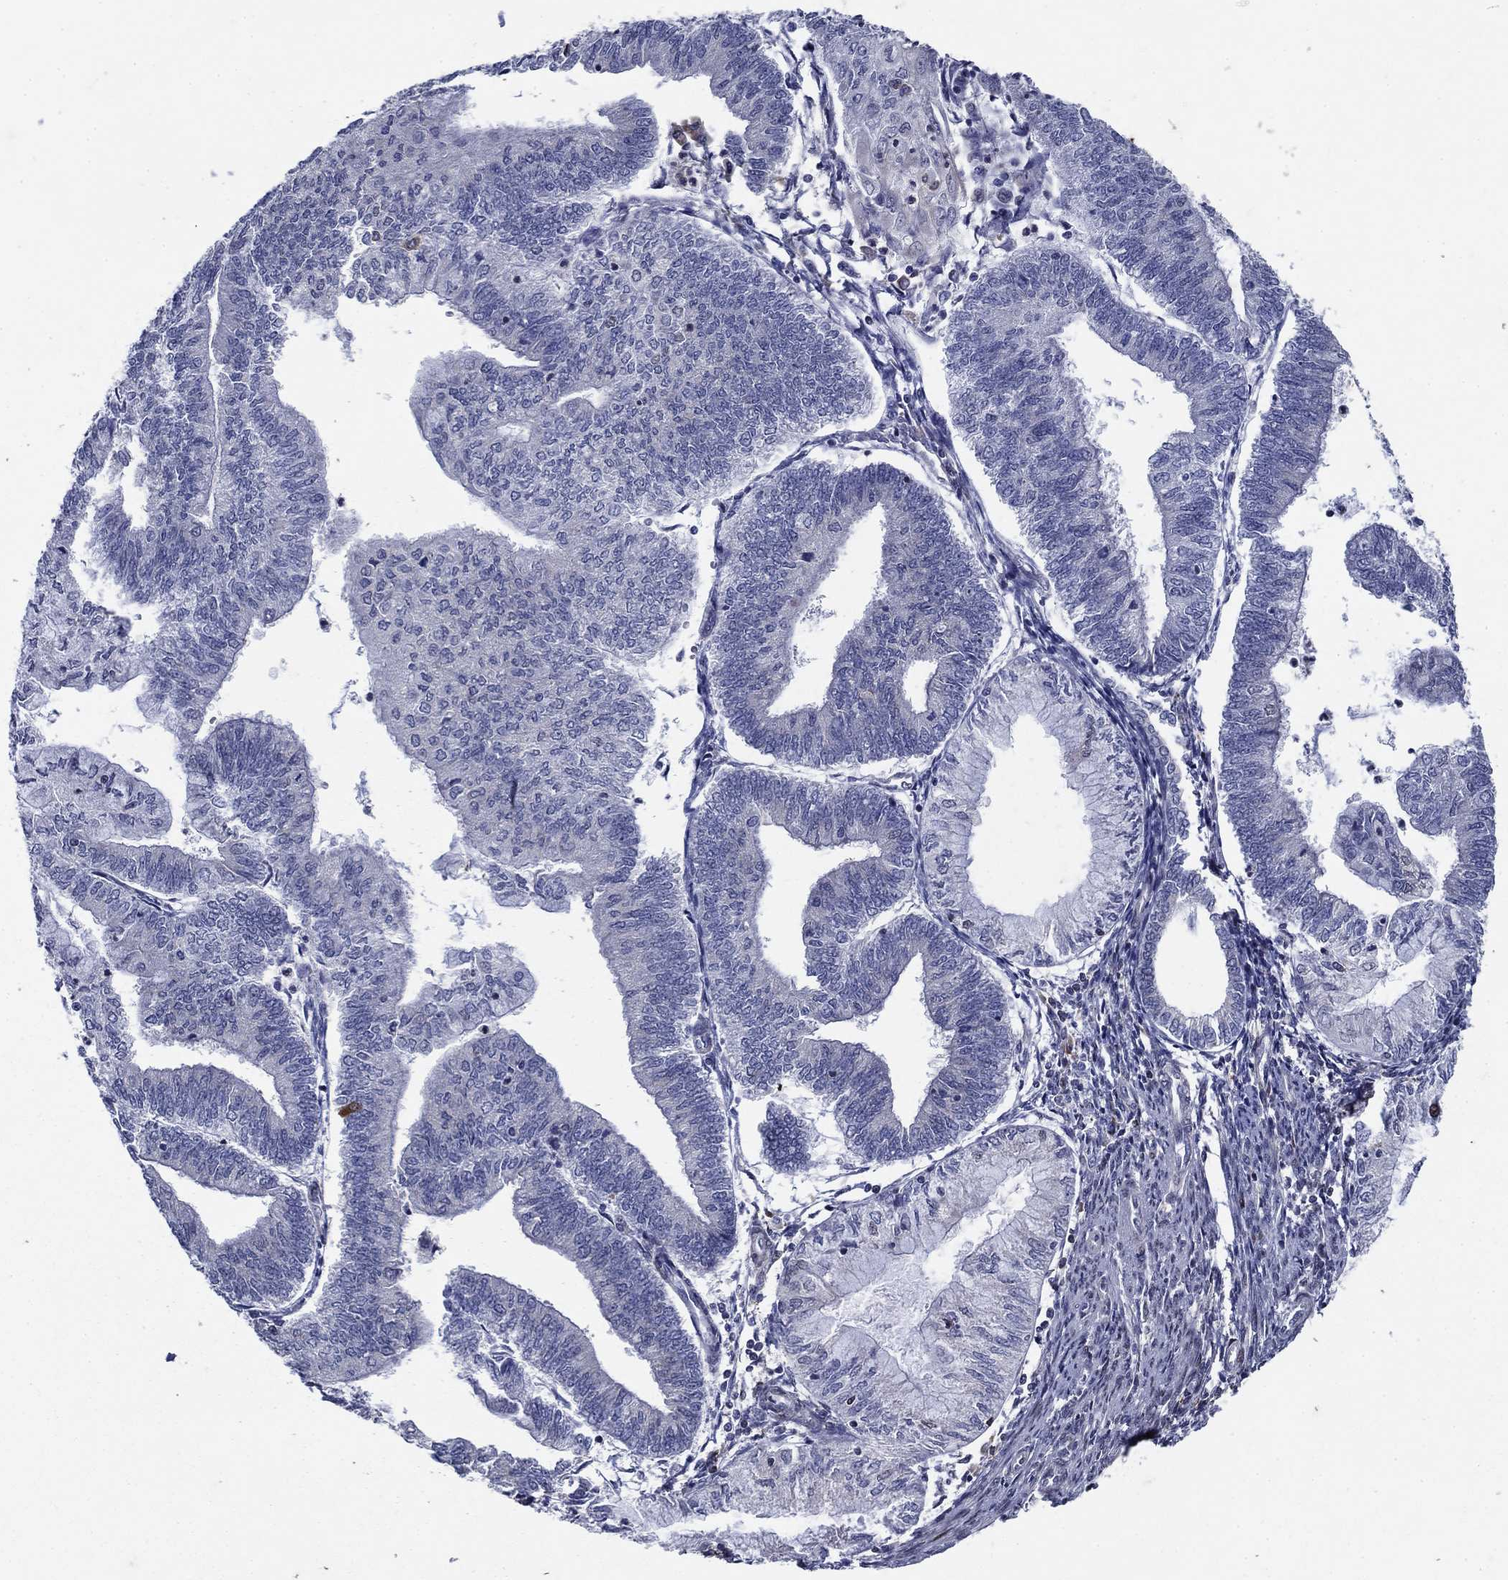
{"staining": {"intensity": "negative", "quantity": "none", "location": "none"}, "tissue": "endometrial cancer", "cell_type": "Tumor cells", "image_type": "cancer", "snomed": [{"axis": "morphology", "description": "Adenocarcinoma, NOS"}, {"axis": "topography", "description": "Endometrium"}], "caption": "Immunohistochemistry (IHC) micrograph of neoplastic tissue: human endometrial cancer stained with DAB (3,3'-diaminobenzidine) reveals no significant protein expression in tumor cells. Brightfield microscopy of IHC stained with DAB (3,3'-diaminobenzidine) (brown) and hematoxylin (blue), captured at high magnification.", "gene": "DHRS7", "patient": {"sex": "female", "age": 59}}